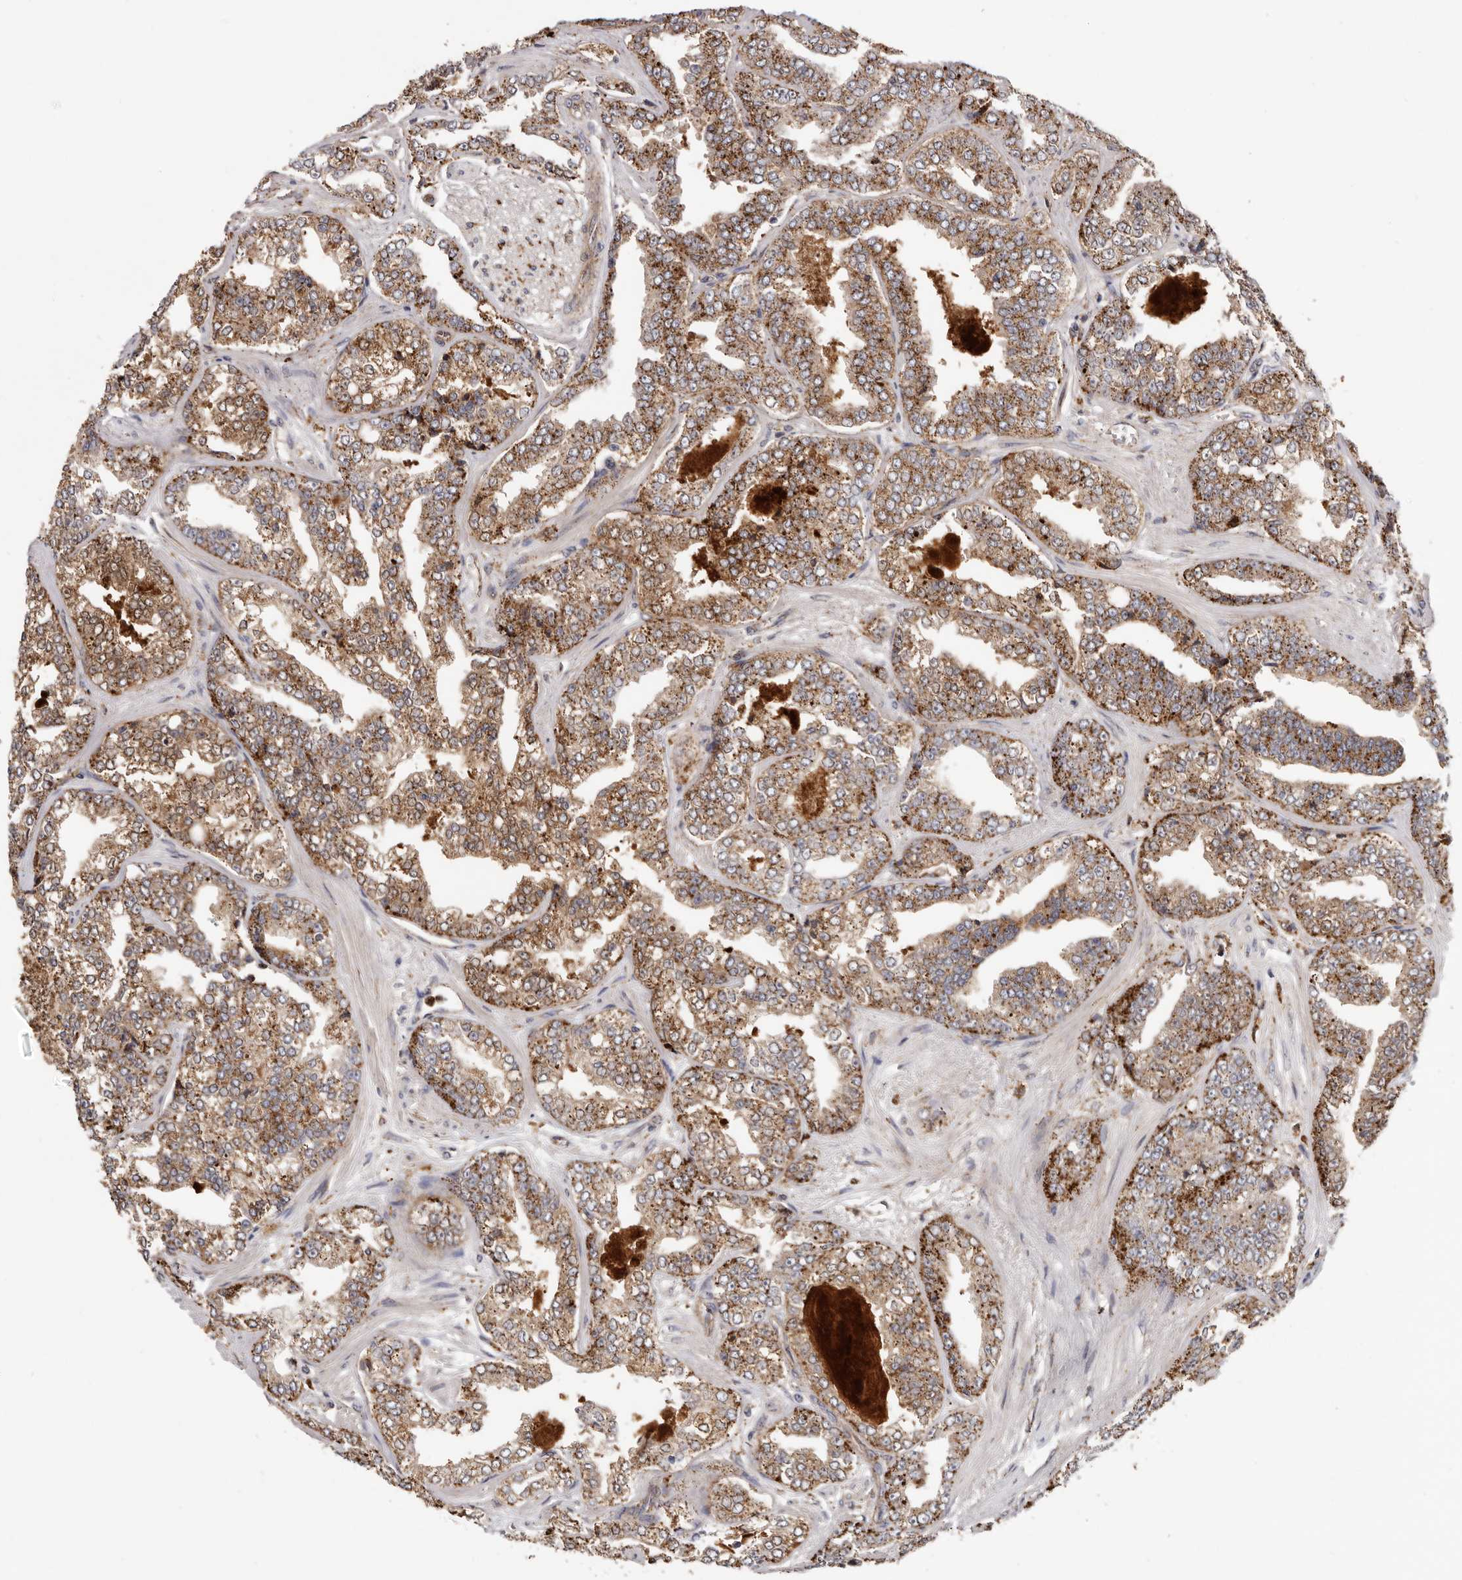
{"staining": {"intensity": "moderate", "quantity": ">75%", "location": "cytoplasmic/membranous"}, "tissue": "prostate cancer", "cell_type": "Tumor cells", "image_type": "cancer", "snomed": [{"axis": "morphology", "description": "Adenocarcinoma, High grade"}, {"axis": "topography", "description": "Prostate"}], "caption": "Tumor cells demonstrate medium levels of moderate cytoplasmic/membranous positivity in approximately >75% of cells in human prostate cancer.", "gene": "GRN", "patient": {"sex": "male", "age": 71}}